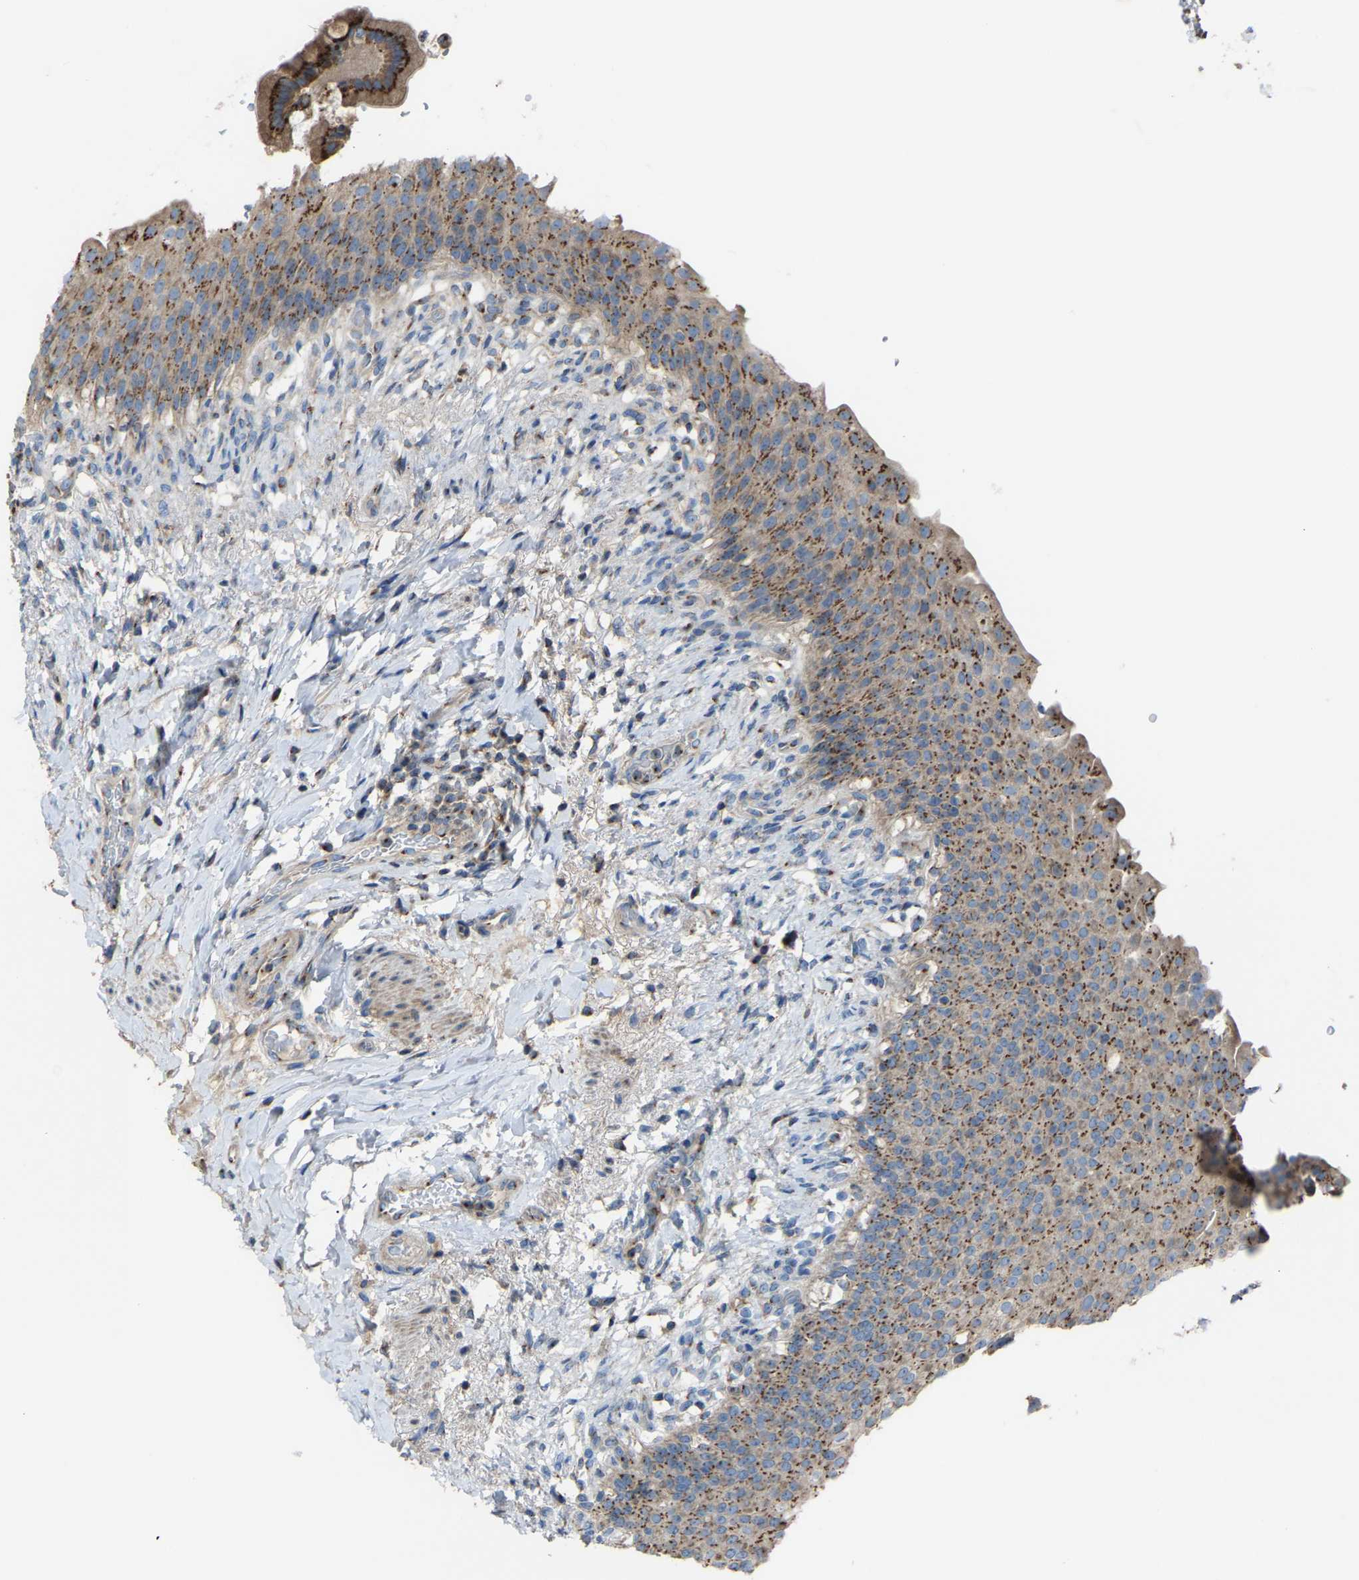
{"staining": {"intensity": "moderate", "quantity": ">75%", "location": "cytoplasmic/membranous"}, "tissue": "urinary bladder", "cell_type": "Urothelial cells", "image_type": "normal", "snomed": [{"axis": "morphology", "description": "Normal tissue, NOS"}, {"axis": "topography", "description": "Urinary bladder"}], "caption": "Immunohistochemical staining of unremarkable urinary bladder shows >75% levels of moderate cytoplasmic/membranous protein staining in about >75% of urothelial cells.", "gene": "CANT1", "patient": {"sex": "female", "age": 60}}